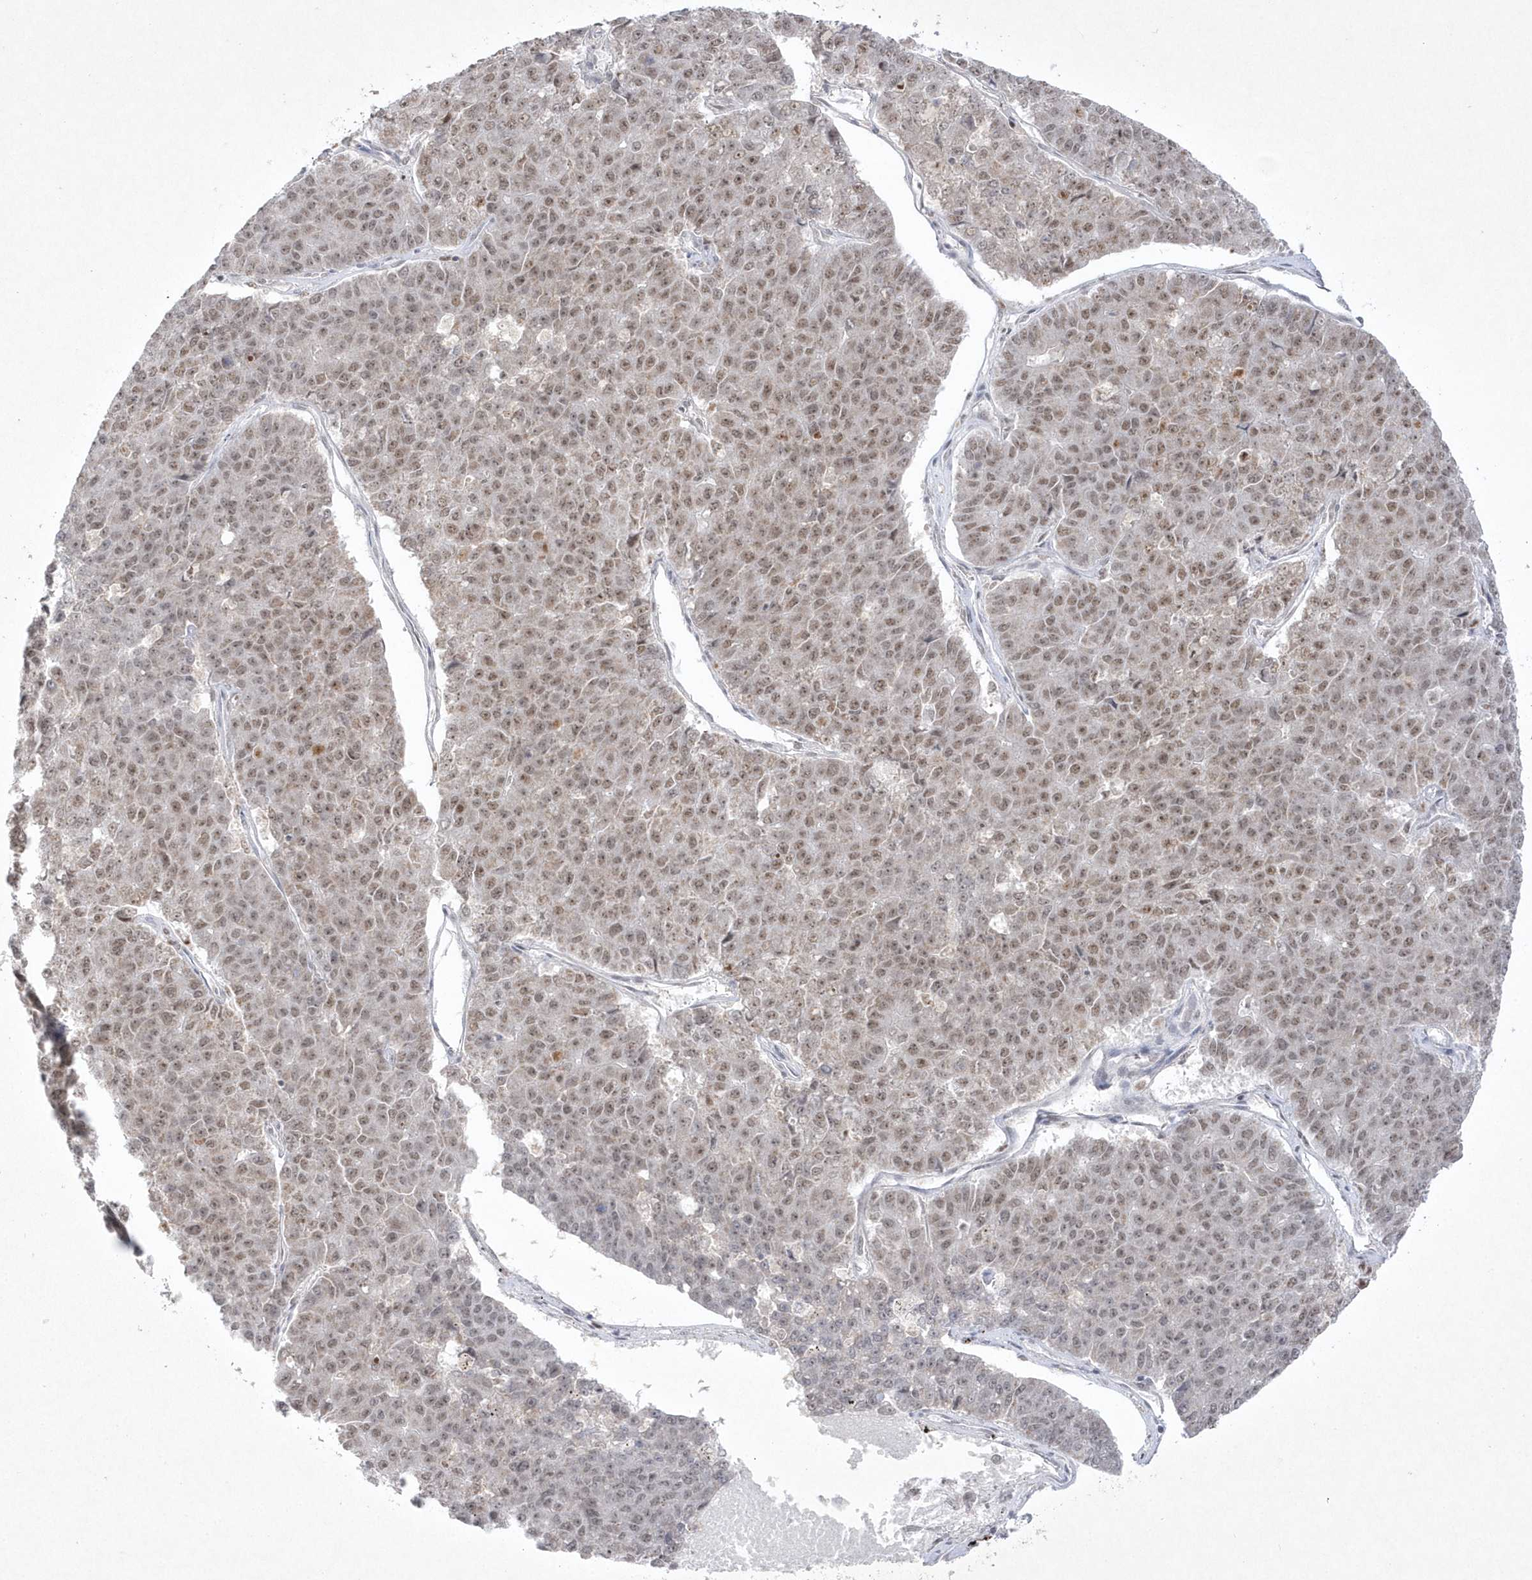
{"staining": {"intensity": "weak", "quantity": ">75%", "location": "nuclear"}, "tissue": "pancreatic cancer", "cell_type": "Tumor cells", "image_type": "cancer", "snomed": [{"axis": "morphology", "description": "Adenocarcinoma, NOS"}, {"axis": "topography", "description": "Pancreas"}], "caption": "Pancreatic cancer (adenocarcinoma) stained with immunohistochemistry (IHC) exhibits weak nuclear staining in approximately >75% of tumor cells. (Brightfield microscopy of DAB IHC at high magnification).", "gene": "CPSF3", "patient": {"sex": "male", "age": 50}}